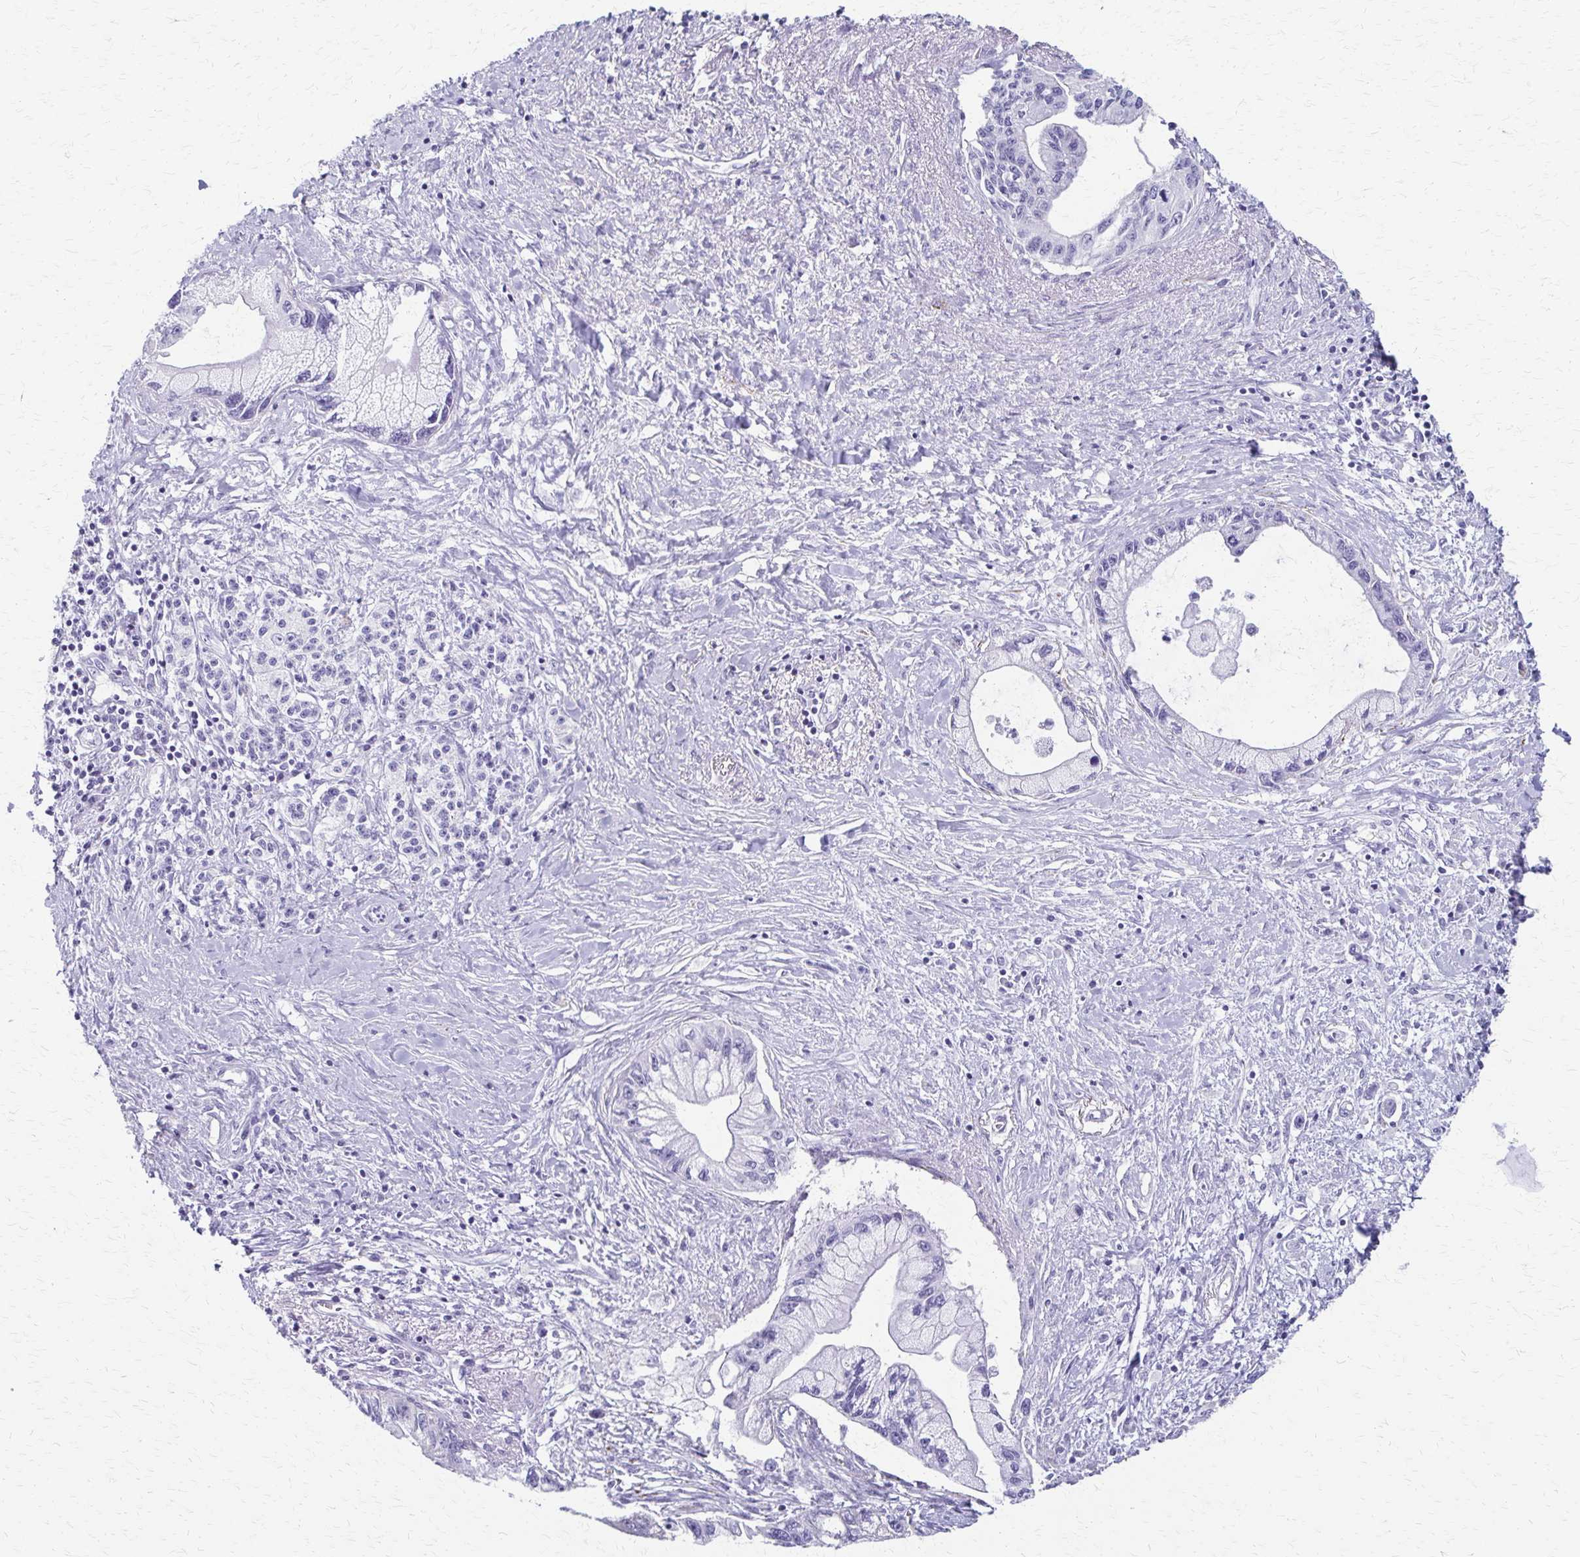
{"staining": {"intensity": "negative", "quantity": "none", "location": "none"}, "tissue": "pancreatic cancer", "cell_type": "Tumor cells", "image_type": "cancer", "snomed": [{"axis": "morphology", "description": "Adenocarcinoma, NOS"}, {"axis": "topography", "description": "Pancreas"}], "caption": "Immunohistochemistry (IHC) histopathology image of neoplastic tissue: human pancreatic adenocarcinoma stained with DAB exhibits no significant protein staining in tumor cells.", "gene": "ZSCAN5B", "patient": {"sex": "male", "age": 61}}